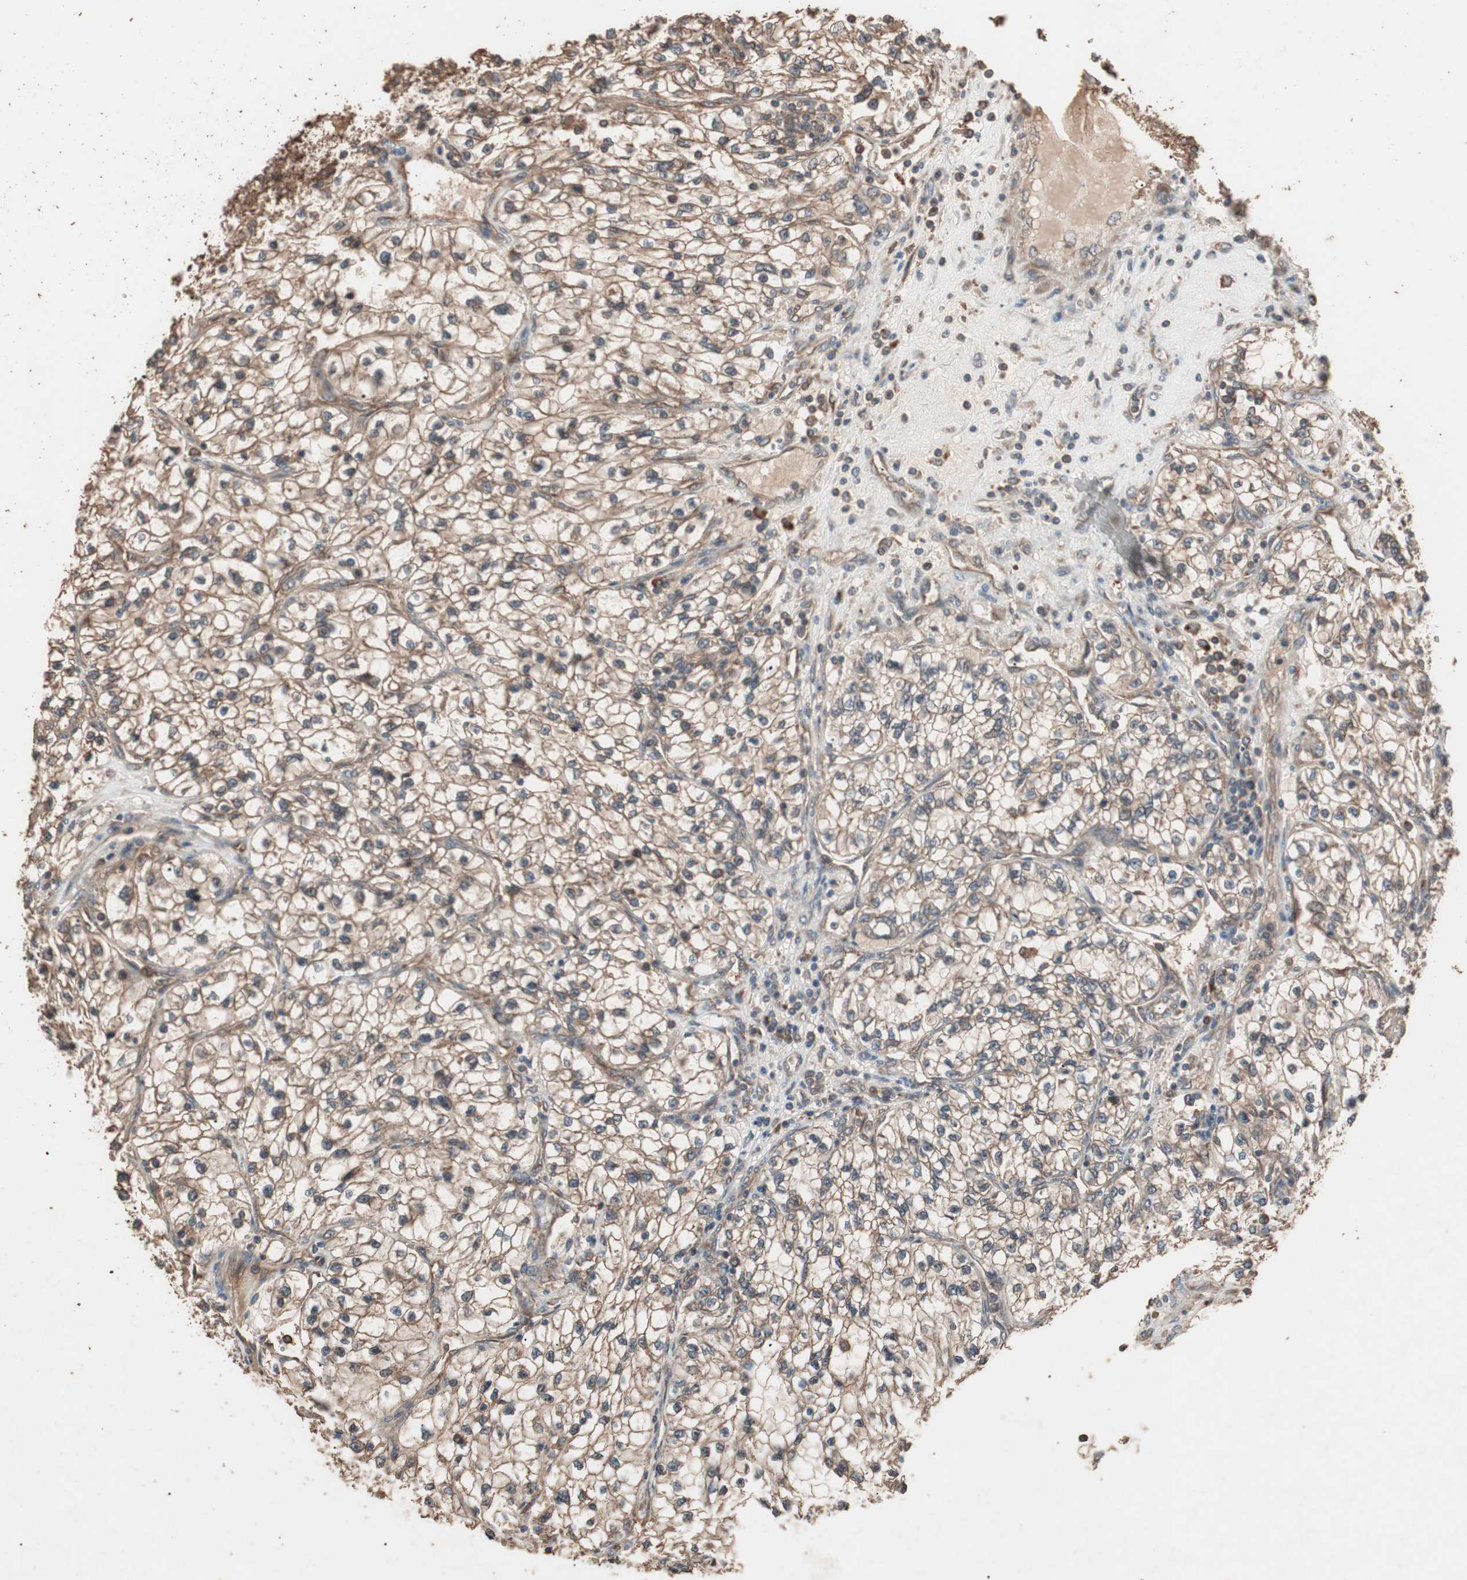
{"staining": {"intensity": "strong", "quantity": ">75%", "location": "cytoplasmic/membranous"}, "tissue": "renal cancer", "cell_type": "Tumor cells", "image_type": "cancer", "snomed": [{"axis": "morphology", "description": "Adenocarcinoma, NOS"}, {"axis": "topography", "description": "Kidney"}], "caption": "The immunohistochemical stain labels strong cytoplasmic/membranous expression in tumor cells of renal cancer (adenocarcinoma) tissue.", "gene": "CCN4", "patient": {"sex": "female", "age": 57}}